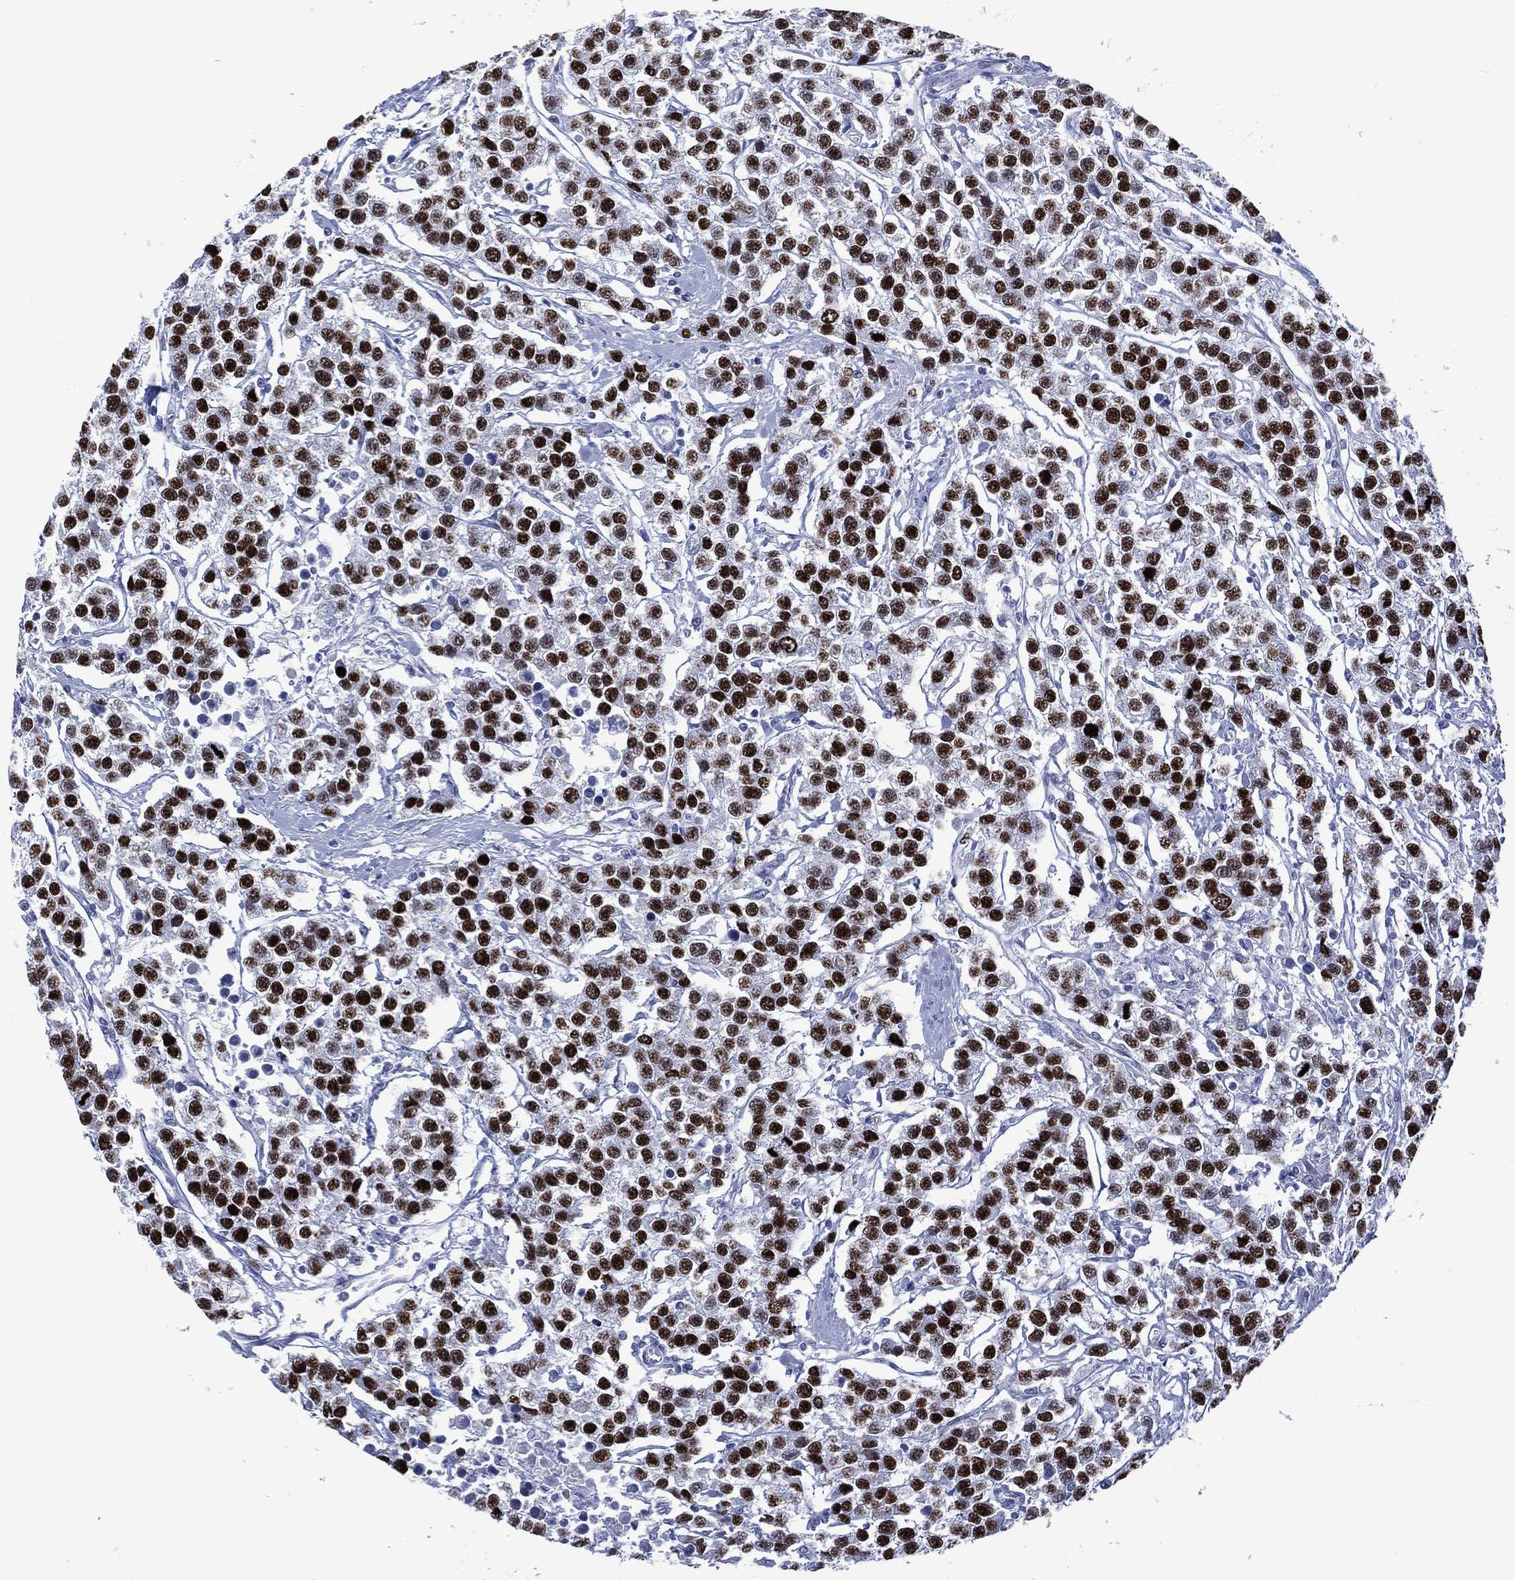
{"staining": {"intensity": "strong", "quantity": "25%-75%", "location": "nuclear"}, "tissue": "testis cancer", "cell_type": "Tumor cells", "image_type": "cancer", "snomed": [{"axis": "morphology", "description": "Seminoma, NOS"}, {"axis": "topography", "description": "Testis"}], "caption": "There is high levels of strong nuclear staining in tumor cells of testis cancer, as demonstrated by immunohistochemical staining (brown color).", "gene": "UTF1", "patient": {"sex": "male", "age": 59}}